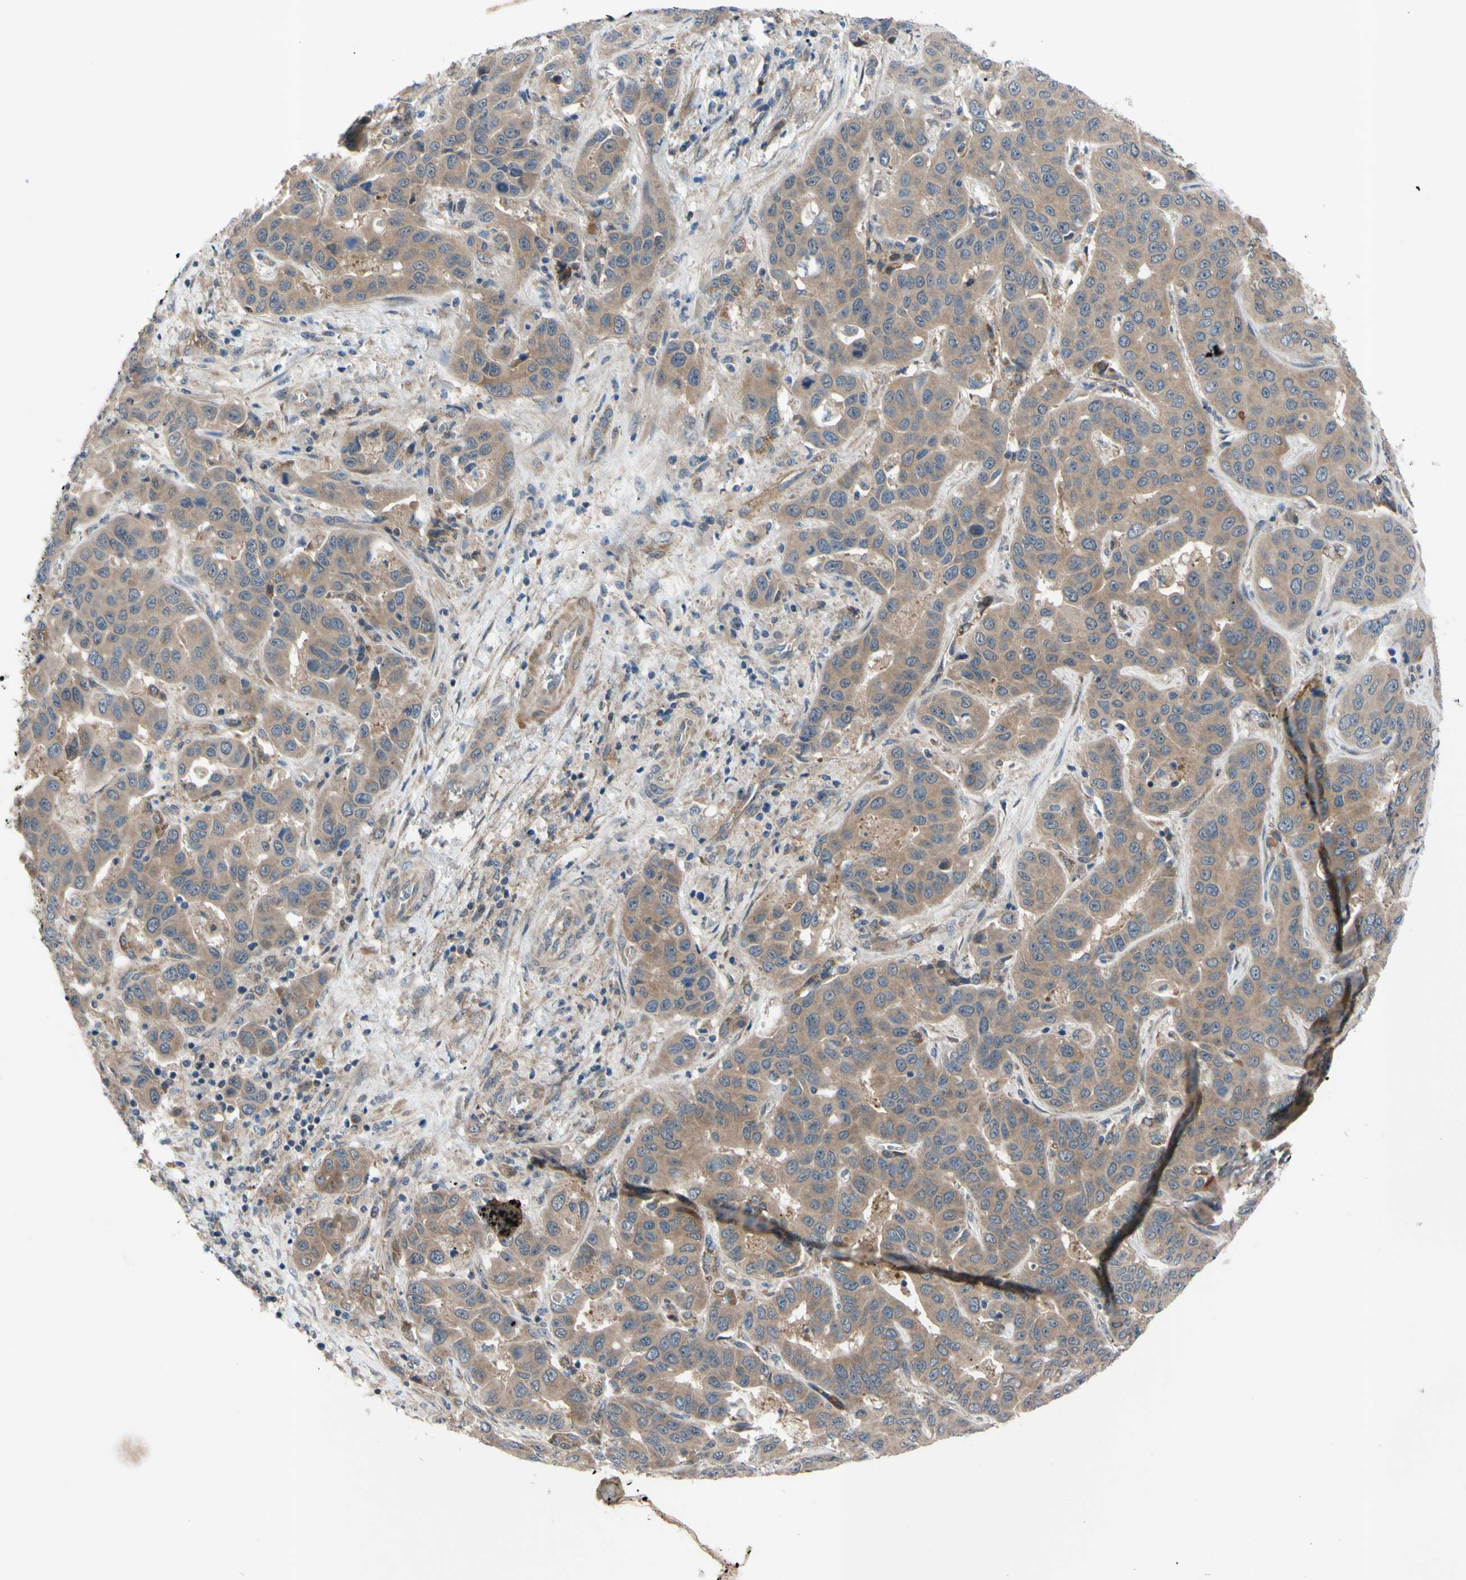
{"staining": {"intensity": "weak", "quantity": ">75%", "location": "cytoplasmic/membranous"}, "tissue": "liver cancer", "cell_type": "Tumor cells", "image_type": "cancer", "snomed": [{"axis": "morphology", "description": "Cholangiocarcinoma"}, {"axis": "topography", "description": "Liver"}], "caption": "Approximately >75% of tumor cells in human liver cholangiocarcinoma demonstrate weak cytoplasmic/membranous protein staining as visualized by brown immunohistochemical staining.", "gene": "SVIL", "patient": {"sex": "female", "age": 52}}